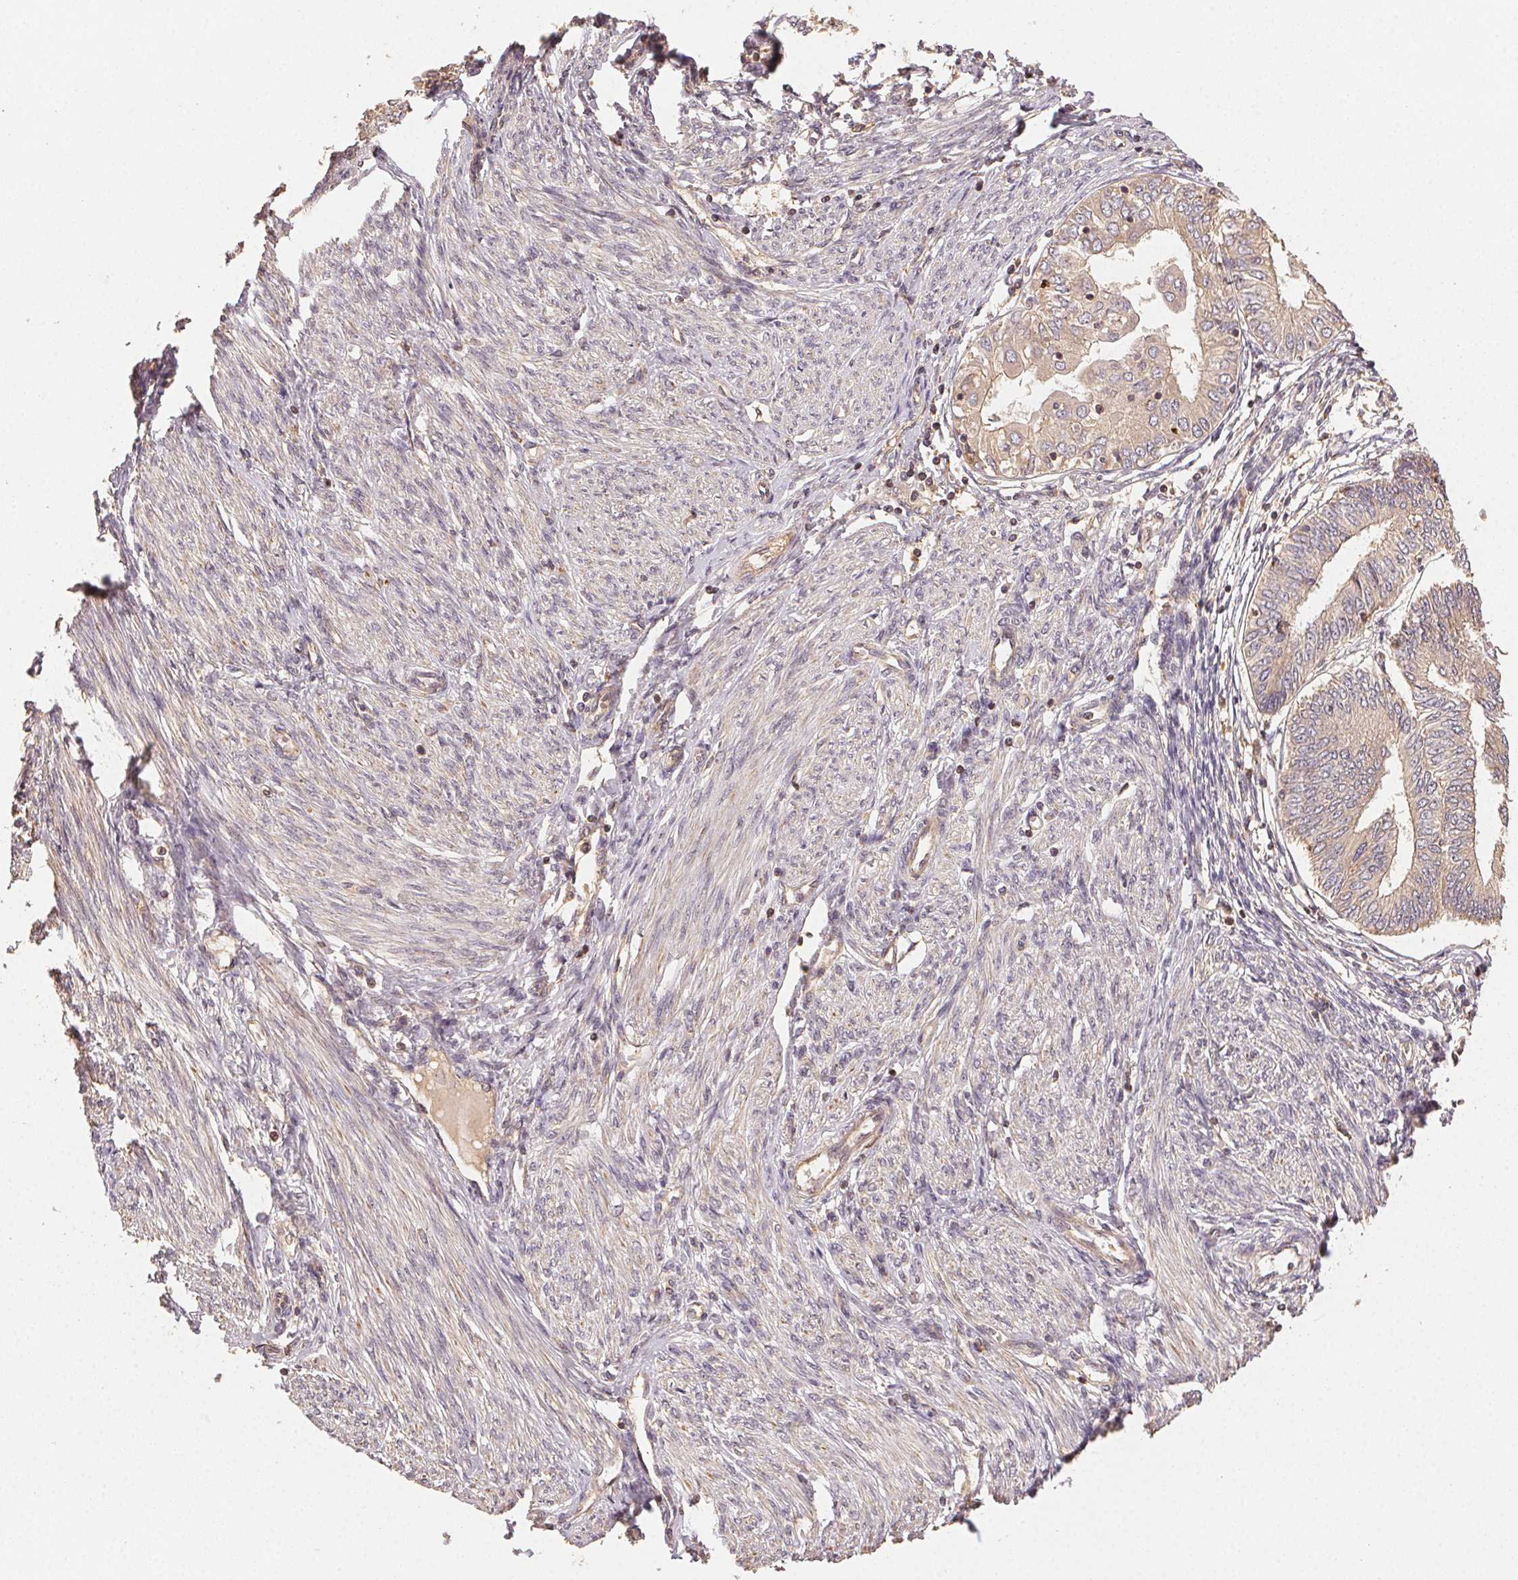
{"staining": {"intensity": "weak", "quantity": ">75%", "location": "cytoplasmic/membranous"}, "tissue": "endometrial cancer", "cell_type": "Tumor cells", "image_type": "cancer", "snomed": [{"axis": "morphology", "description": "Adenocarcinoma, NOS"}, {"axis": "topography", "description": "Endometrium"}], "caption": "Tumor cells exhibit low levels of weak cytoplasmic/membranous expression in approximately >75% of cells in human endometrial cancer (adenocarcinoma).", "gene": "RALA", "patient": {"sex": "female", "age": 68}}